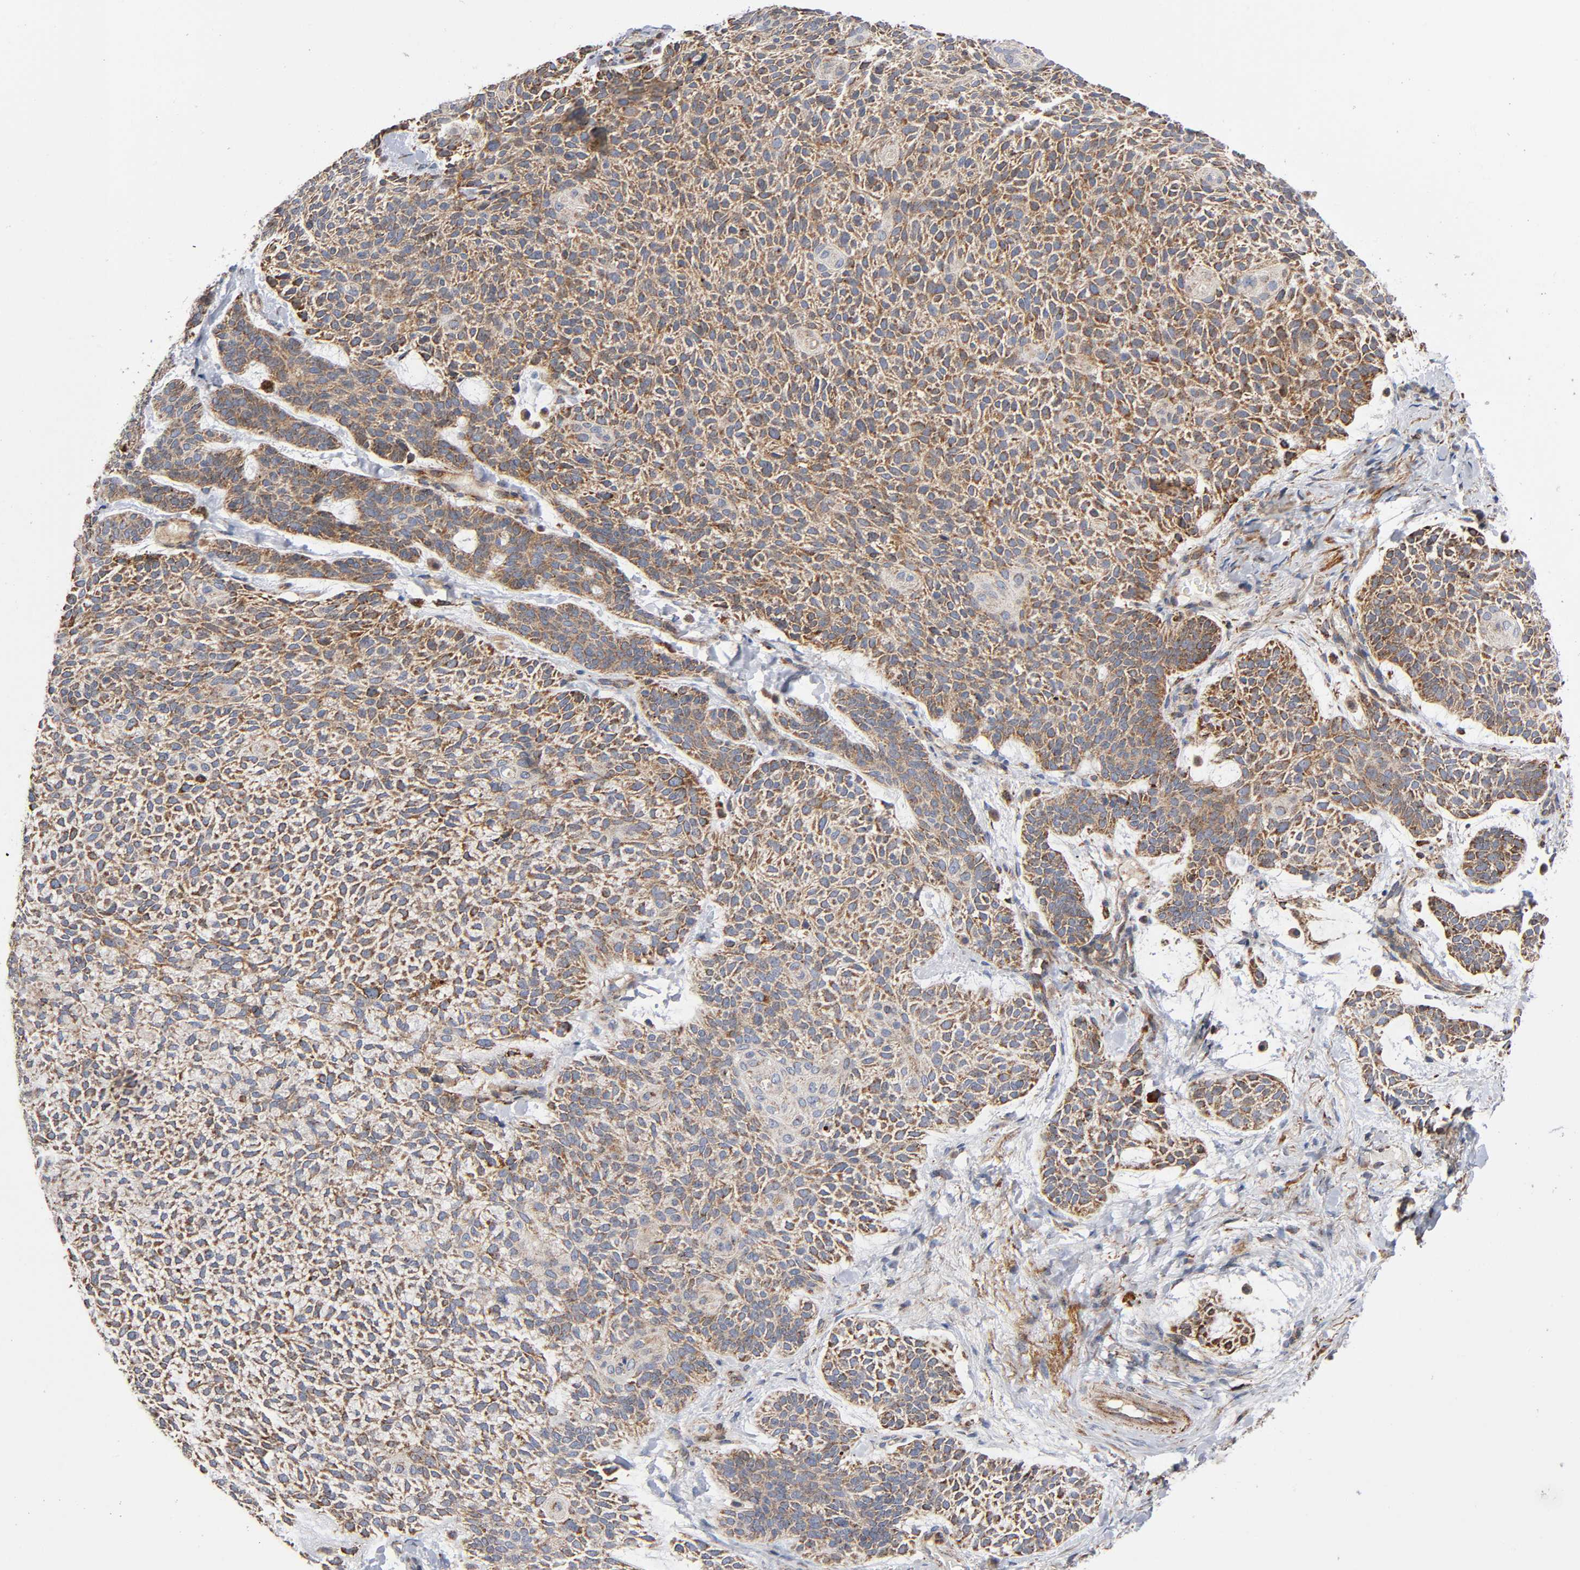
{"staining": {"intensity": "moderate", "quantity": ">75%", "location": "cytoplasmic/membranous"}, "tissue": "skin cancer", "cell_type": "Tumor cells", "image_type": "cancer", "snomed": [{"axis": "morphology", "description": "Normal tissue, NOS"}, {"axis": "morphology", "description": "Basal cell carcinoma"}, {"axis": "topography", "description": "Skin"}], "caption": "Skin cancer stained with a brown dye demonstrates moderate cytoplasmic/membranous positive expression in approximately >75% of tumor cells.", "gene": "MAP3K1", "patient": {"sex": "female", "age": 70}}